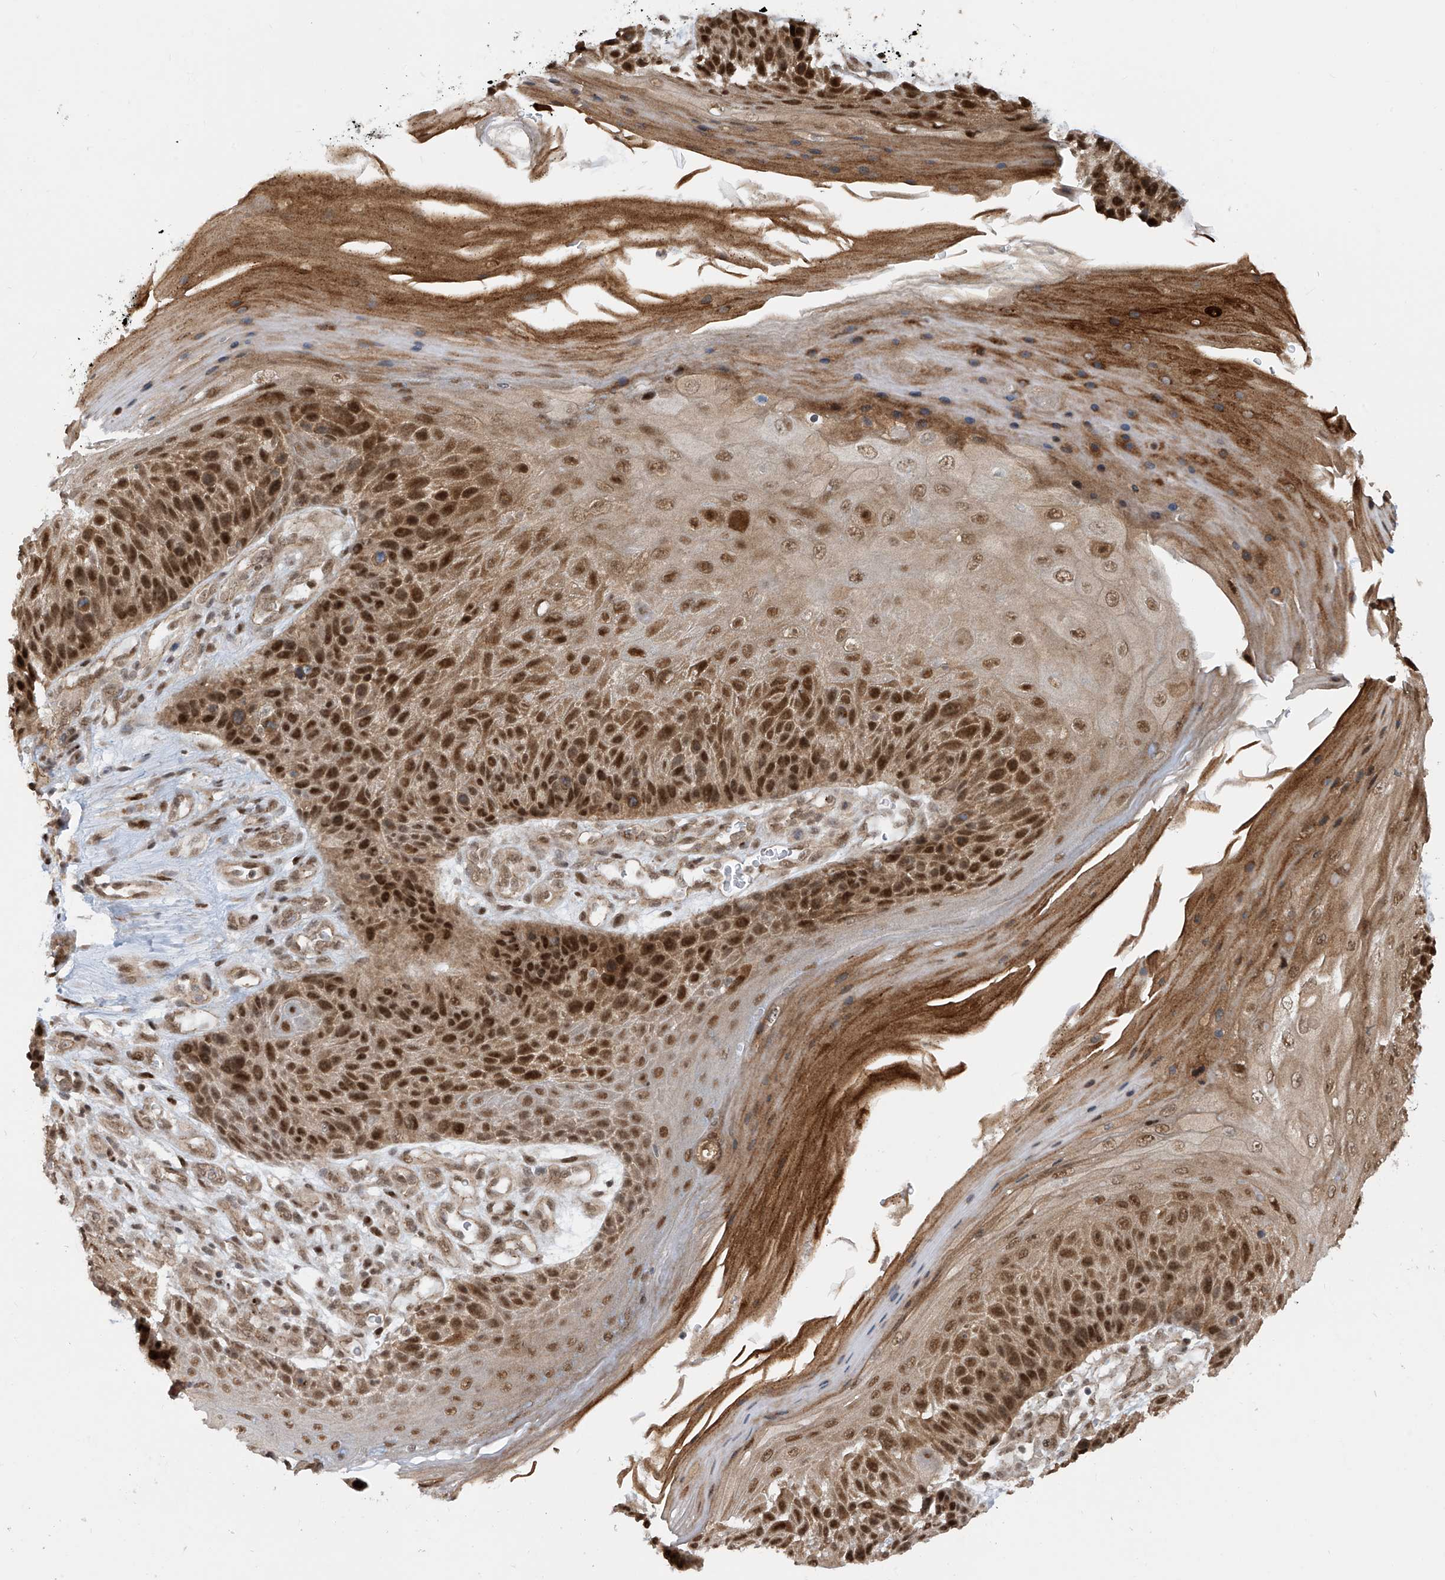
{"staining": {"intensity": "strong", "quantity": ">75%", "location": "cytoplasmic/membranous,nuclear"}, "tissue": "skin cancer", "cell_type": "Tumor cells", "image_type": "cancer", "snomed": [{"axis": "morphology", "description": "Squamous cell carcinoma, NOS"}, {"axis": "topography", "description": "Skin"}], "caption": "Protein staining by immunohistochemistry exhibits strong cytoplasmic/membranous and nuclear expression in approximately >75% of tumor cells in skin cancer (squamous cell carcinoma). (DAB IHC, brown staining for protein, blue staining for nuclei).", "gene": "LAGE3", "patient": {"sex": "female", "age": 88}}